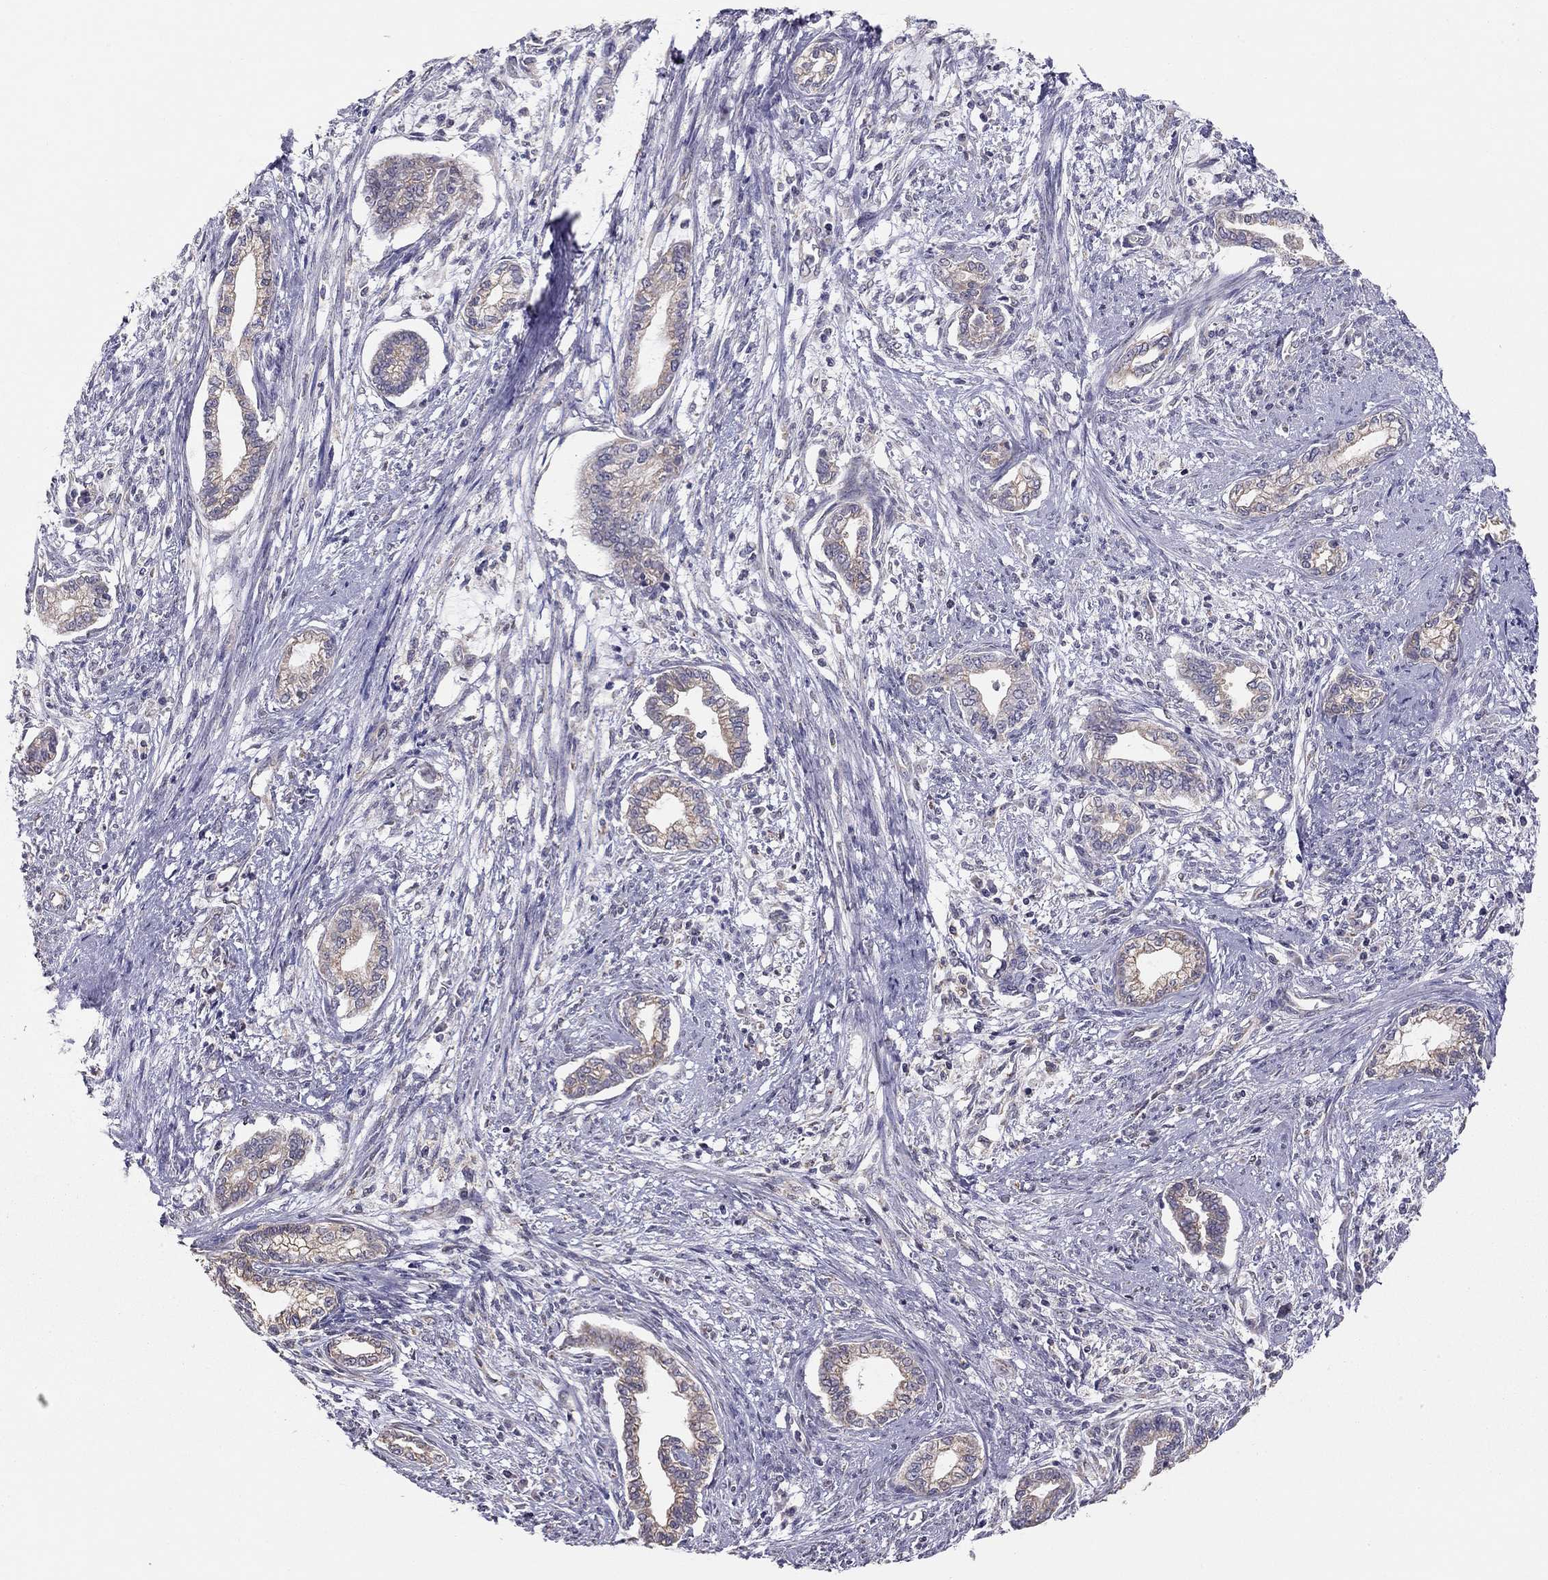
{"staining": {"intensity": "weak", "quantity": "<25%", "location": "cytoplasmic/membranous"}, "tissue": "cervical cancer", "cell_type": "Tumor cells", "image_type": "cancer", "snomed": [{"axis": "morphology", "description": "Adenocarcinoma, NOS"}, {"axis": "topography", "description": "Cervix"}], "caption": "The histopathology image shows no staining of tumor cells in cervical cancer.", "gene": "LRIT3", "patient": {"sex": "female", "age": 62}}